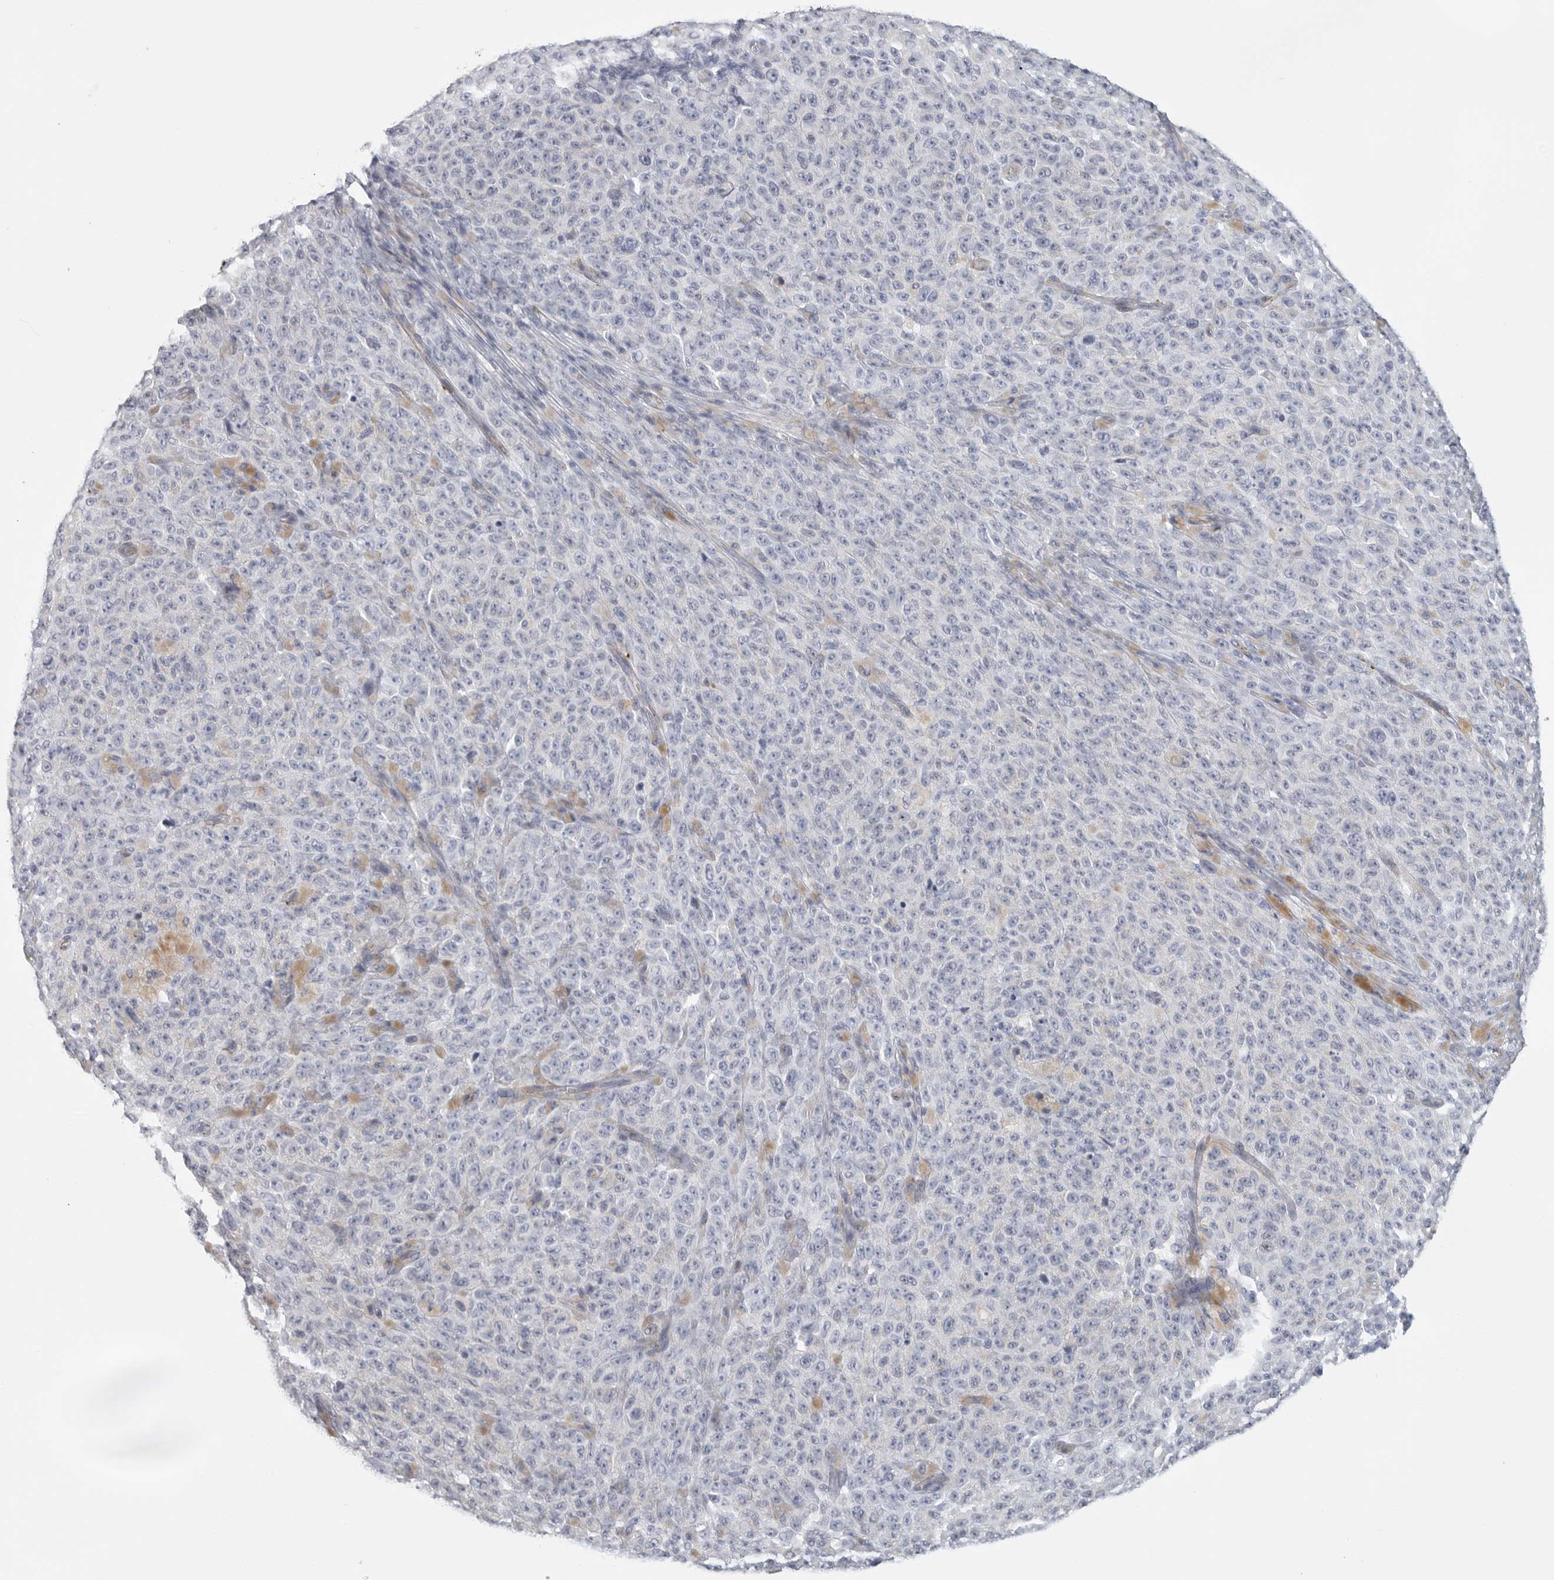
{"staining": {"intensity": "negative", "quantity": "none", "location": "none"}, "tissue": "melanoma", "cell_type": "Tumor cells", "image_type": "cancer", "snomed": [{"axis": "morphology", "description": "Malignant melanoma, NOS"}, {"axis": "topography", "description": "Skin"}], "caption": "Melanoma was stained to show a protein in brown. There is no significant expression in tumor cells.", "gene": "TNR", "patient": {"sex": "female", "age": 82}}